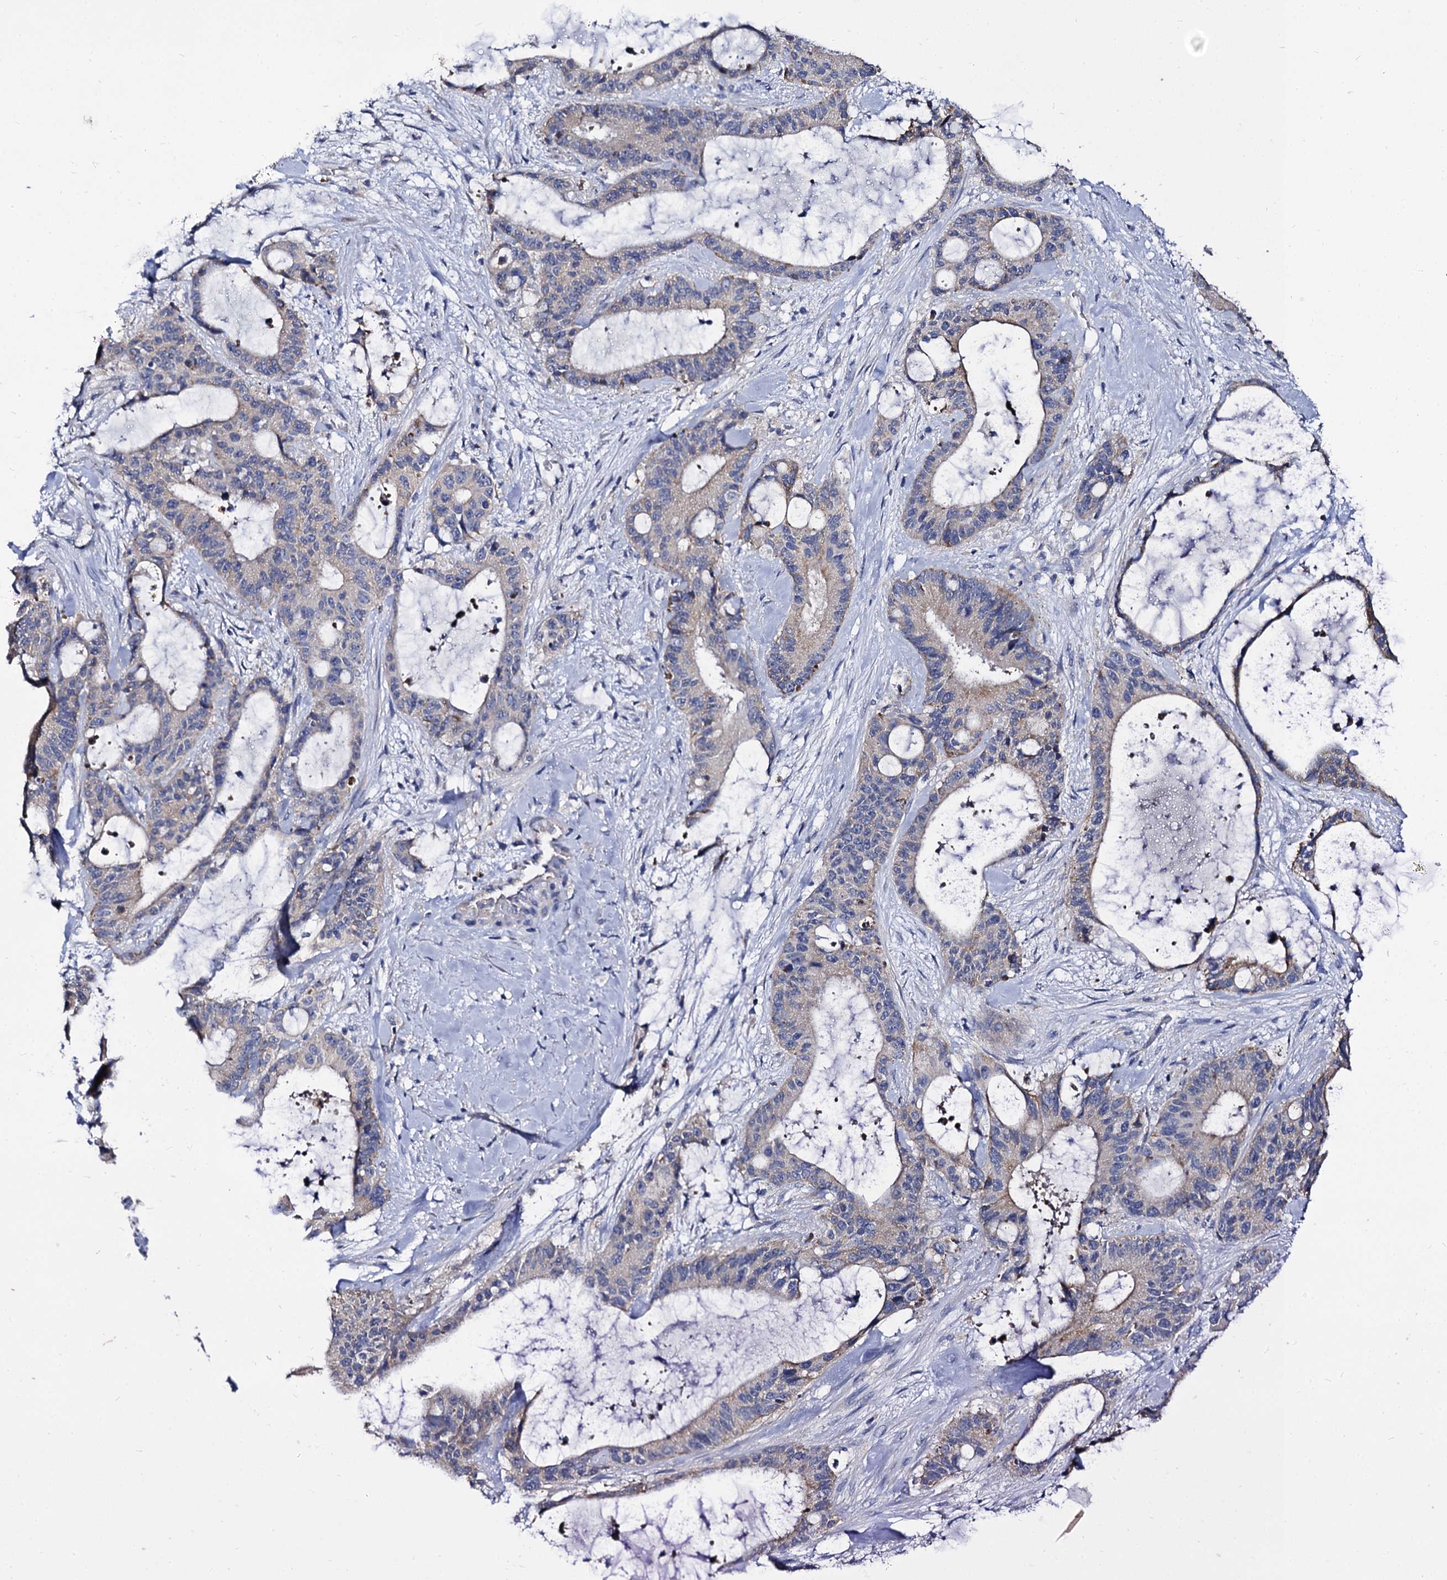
{"staining": {"intensity": "negative", "quantity": "none", "location": "none"}, "tissue": "liver cancer", "cell_type": "Tumor cells", "image_type": "cancer", "snomed": [{"axis": "morphology", "description": "Normal tissue, NOS"}, {"axis": "morphology", "description": "Cholangiocarcinoma"}, {"axis": "topography", "description": "Liver"}, {"axis": "topography", "description": "Peripheral nerve tissue"}], "caption": "Liver cholangiocarcinoma was stained to show a protein in brown. There is no significant staining in tumor cells. The staining is performed using DAB brown chromogen with nuclei counter-stained in using hematoxylin.", "gene": "PANX2", "patient": {"sex": "female", "age": 73}}